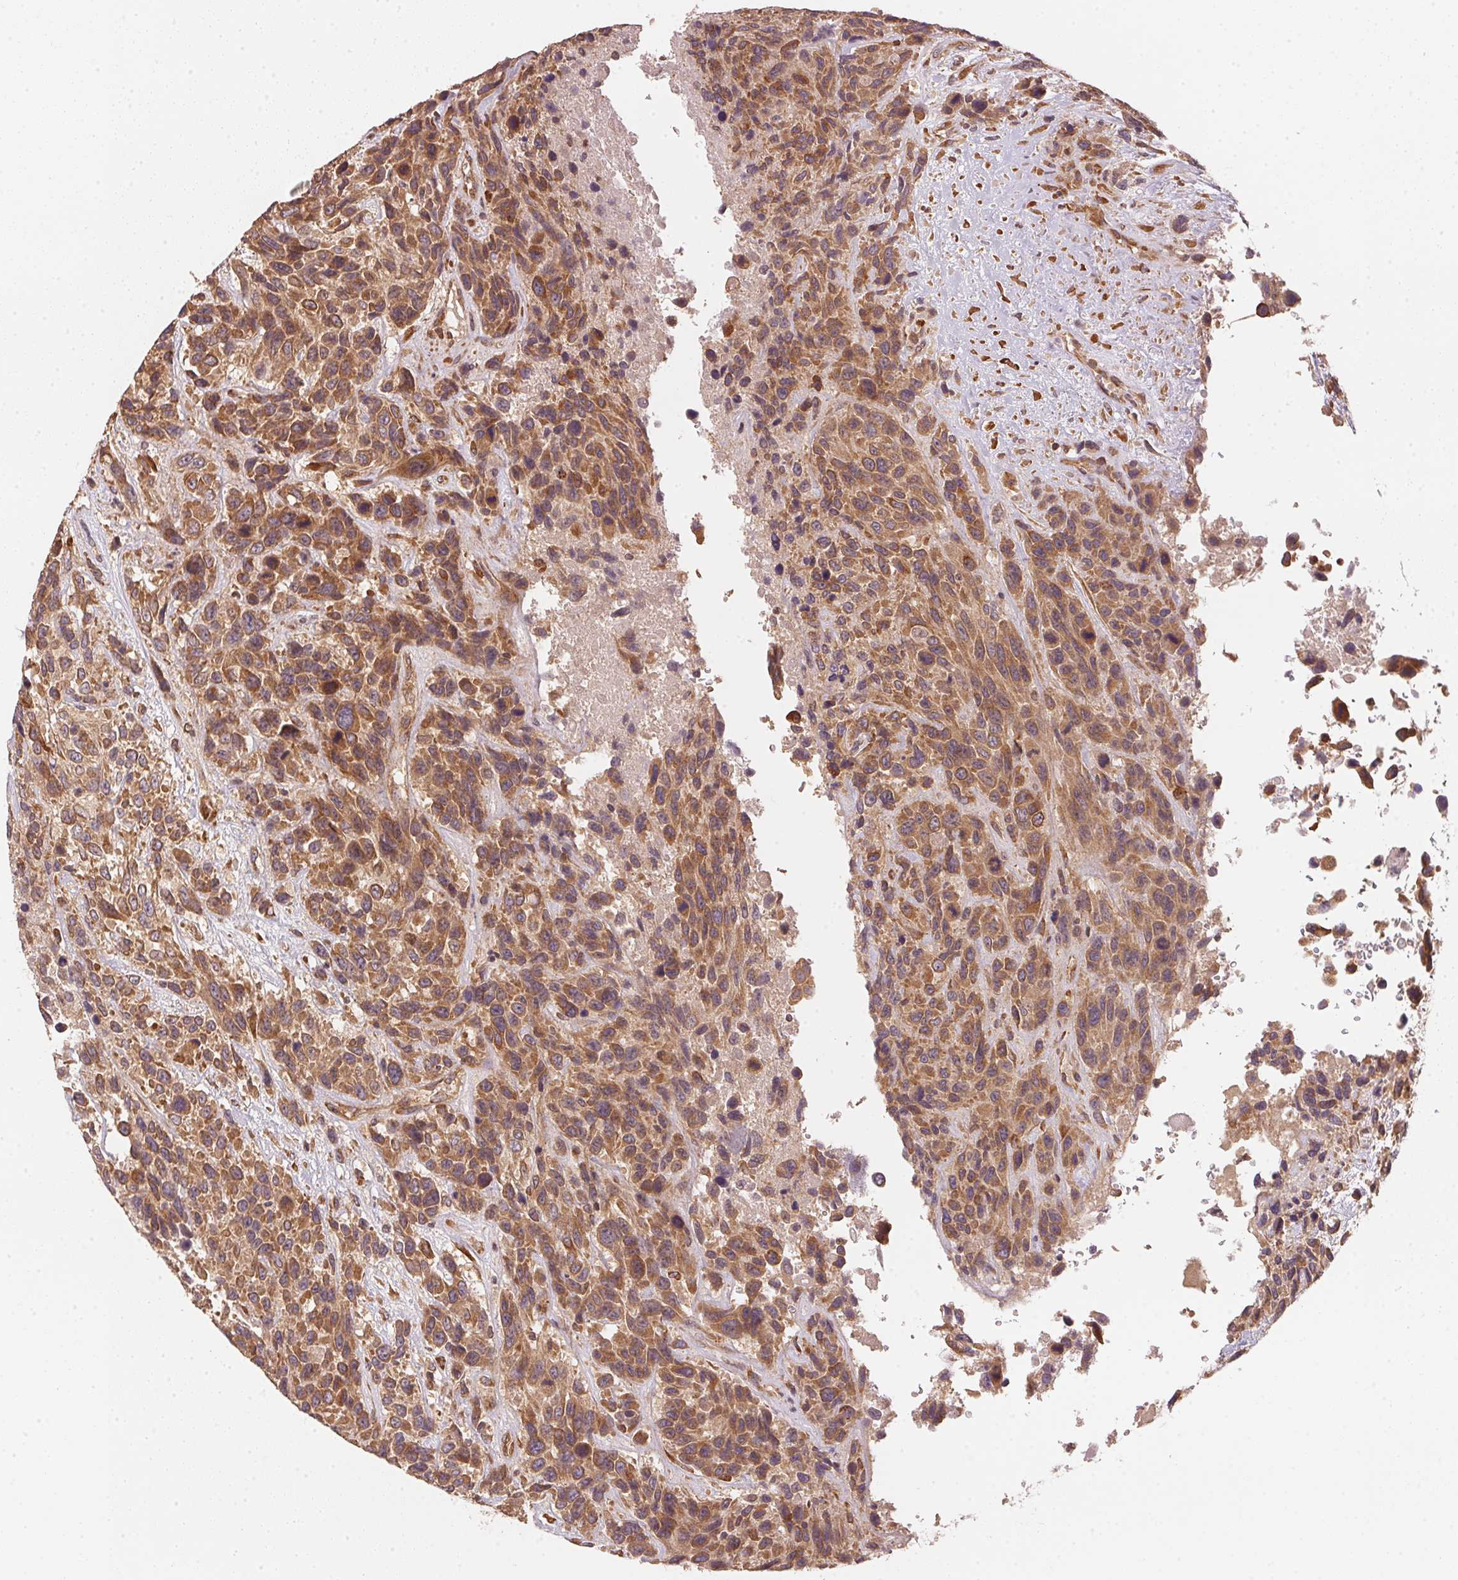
{"staining": {"intensity": "moderate", "quantity": ">75%", "location": "cytoplasmic/membranous"}, "tissue": "urothelial cancer", "cell_type": "Tumor cells", "image_type": "cancer", "snomed": [{"axis": "morphology", "description": "Urothelial carcinoma, High grade"}, {"axis": "topography", "description": "Urinary bladder"}], "caption": "Immunohistochemistry (IHC) (DAB) staining of human urothelial carcinoma (high-grade) displays moderate cytoplasmic/membranous protein positivity in approximately >75% of tumor cells.", "gene": "STRN4", "patient": {"sex": "female", "age": 70}}